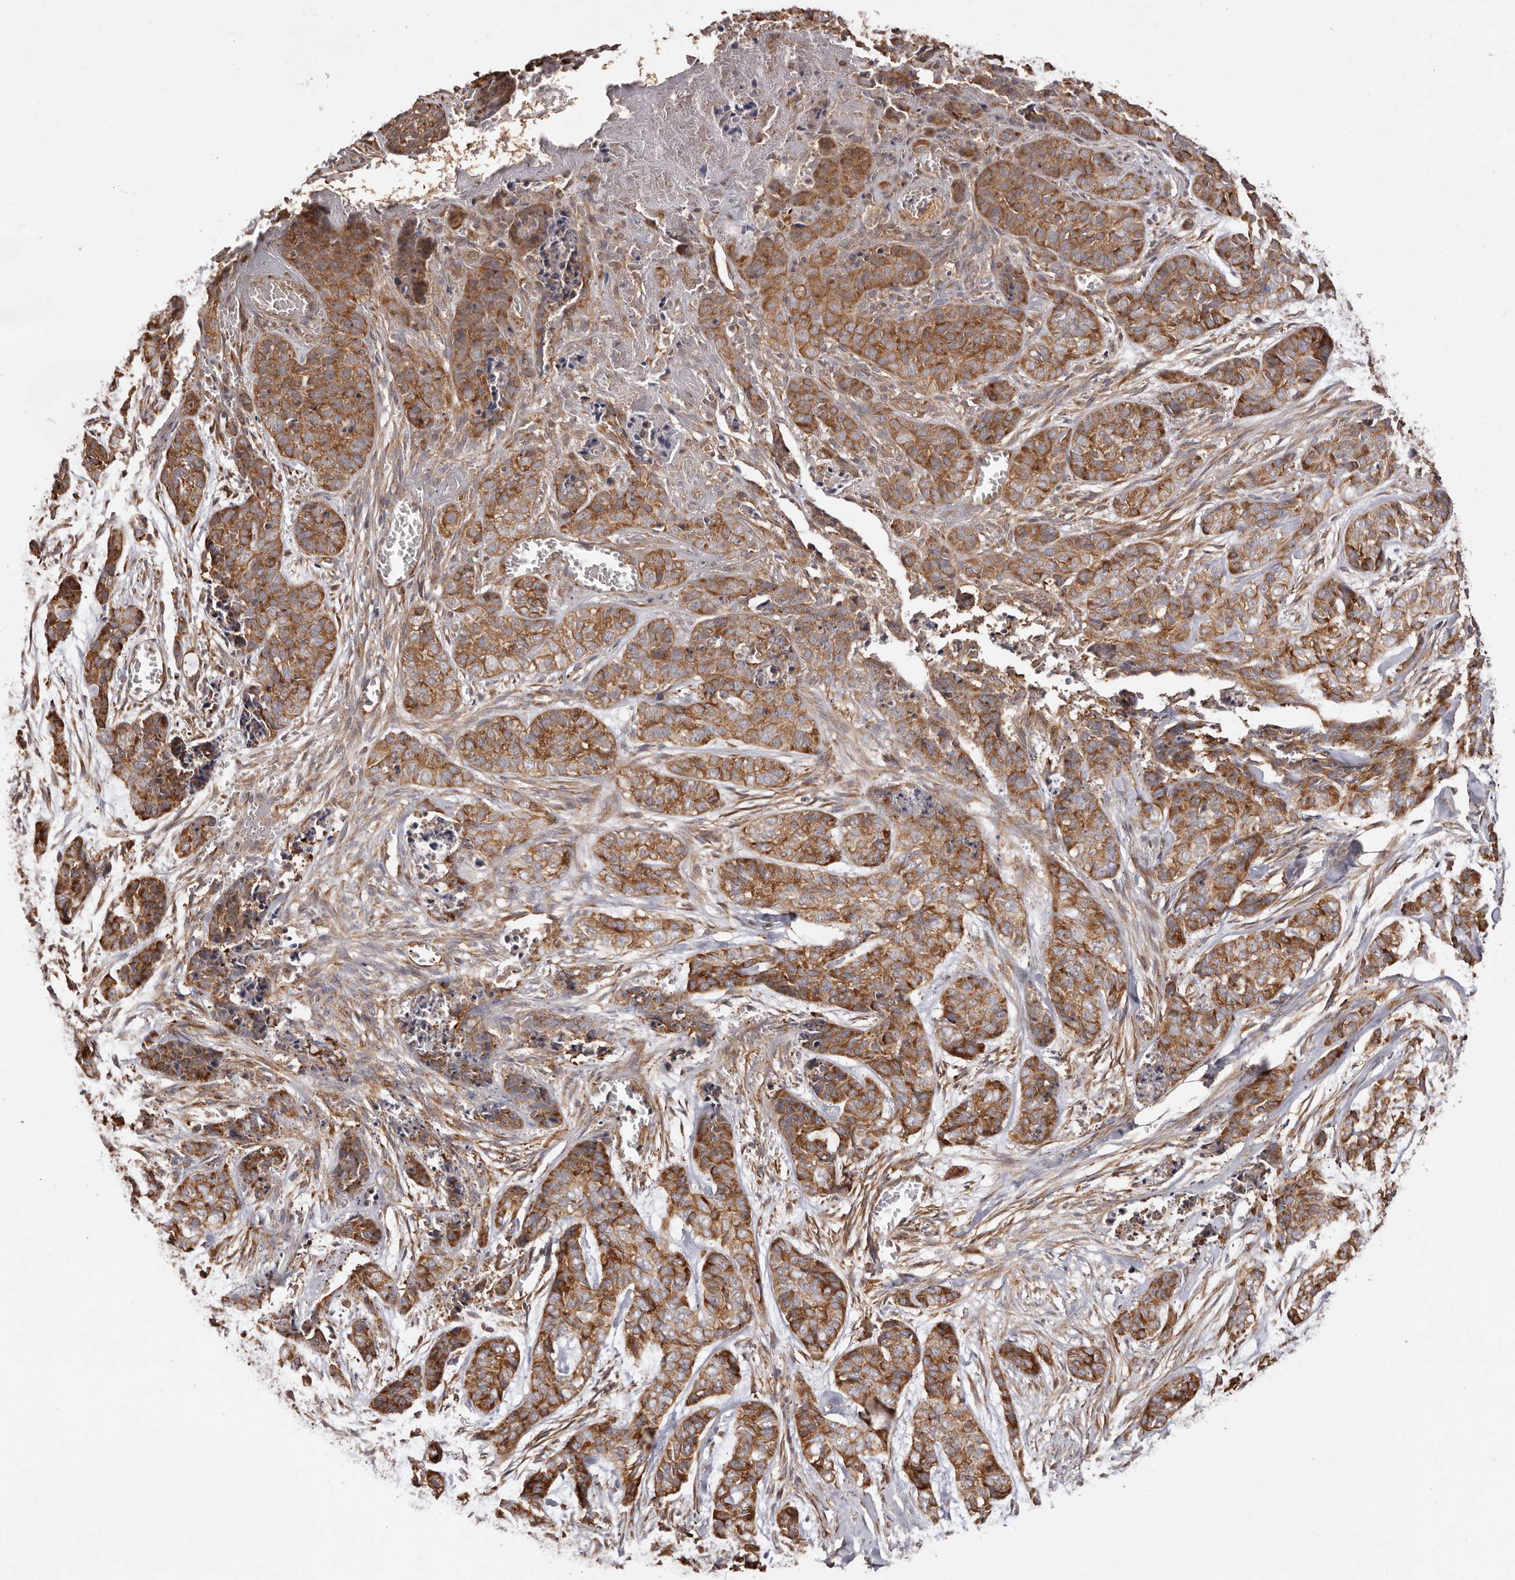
{"staining": {"intensity": "strong", "quantity": ">75%", "location": "cytoplasmic/membranous"}, "tissue": "skin cancer", "cell_type": "Tumor cells", "image_type": "cancer", "snomed": [{"axis": "morphology", "description": "Basal cell carcinoma"}, {"axis": "topography", "description": "Skin"}], "caption": "Strong cytoplasmic/membranous staining is seen in approximately >75% of tumor cells in skin cancer.", "gene": "RPS6", "patient": {"sex": "female", "age": 64}}